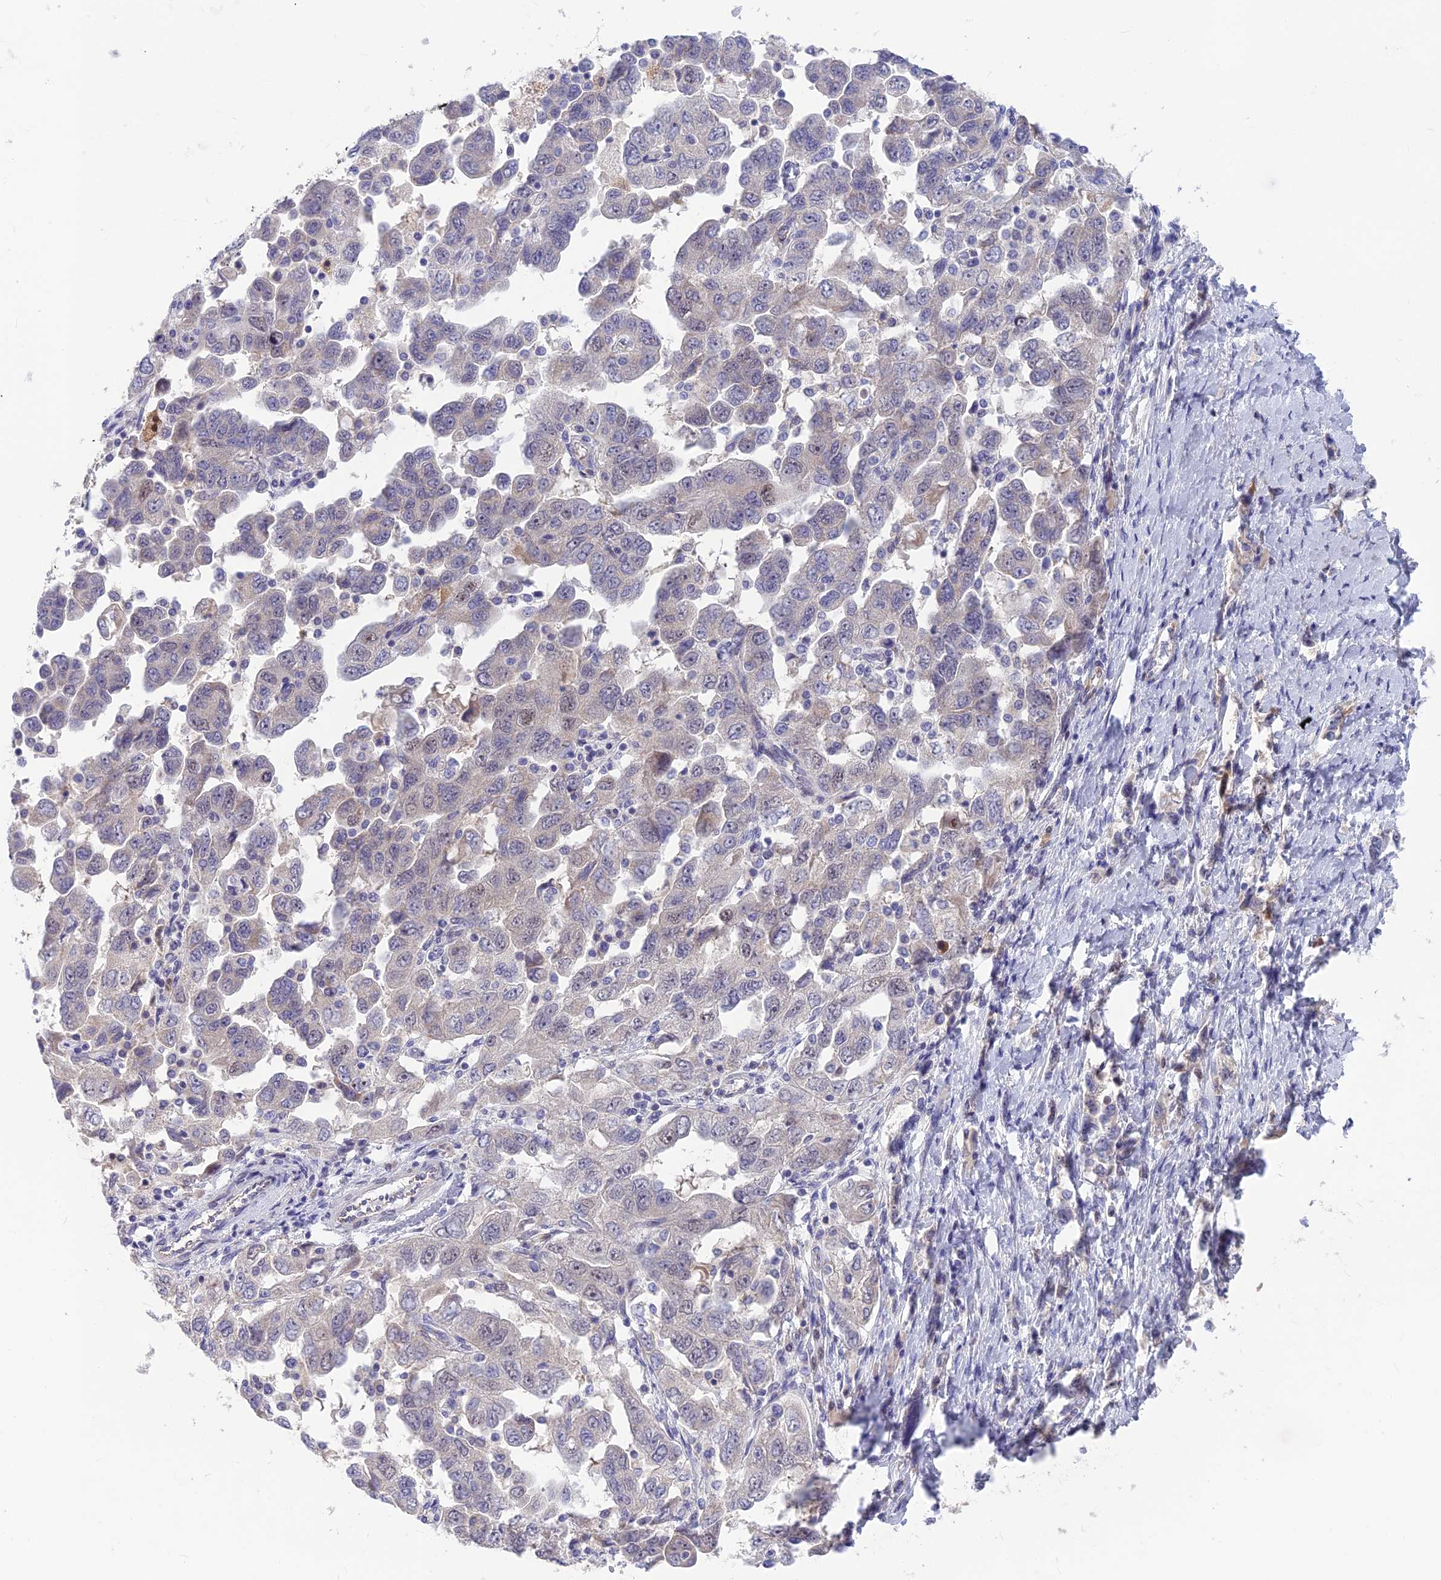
{"staining": {"intensity": "weak", "quantity": "<25%", "location": "cytoplasmic/membranous"}, "tissue": "ovarian cancer", "cell_type": "Tumor cells", "image_type": "cancer", "snomed": [{"axis": "morphology", "description": "Carcinoma, NOS"}, {"axis": "morphology", "description": "Cystadenocarcinoma, serous, NOS"}, {"axis": "topography", "description": "Ovary"}], "caption": "Protein analysis of serous cystadenocarcinoma (ovarian) shows no significant positivity in tumor cells. Nuclei are stained in blue.", "gene": "SNTN", "patient": {"sex": "female", "age": 69}}